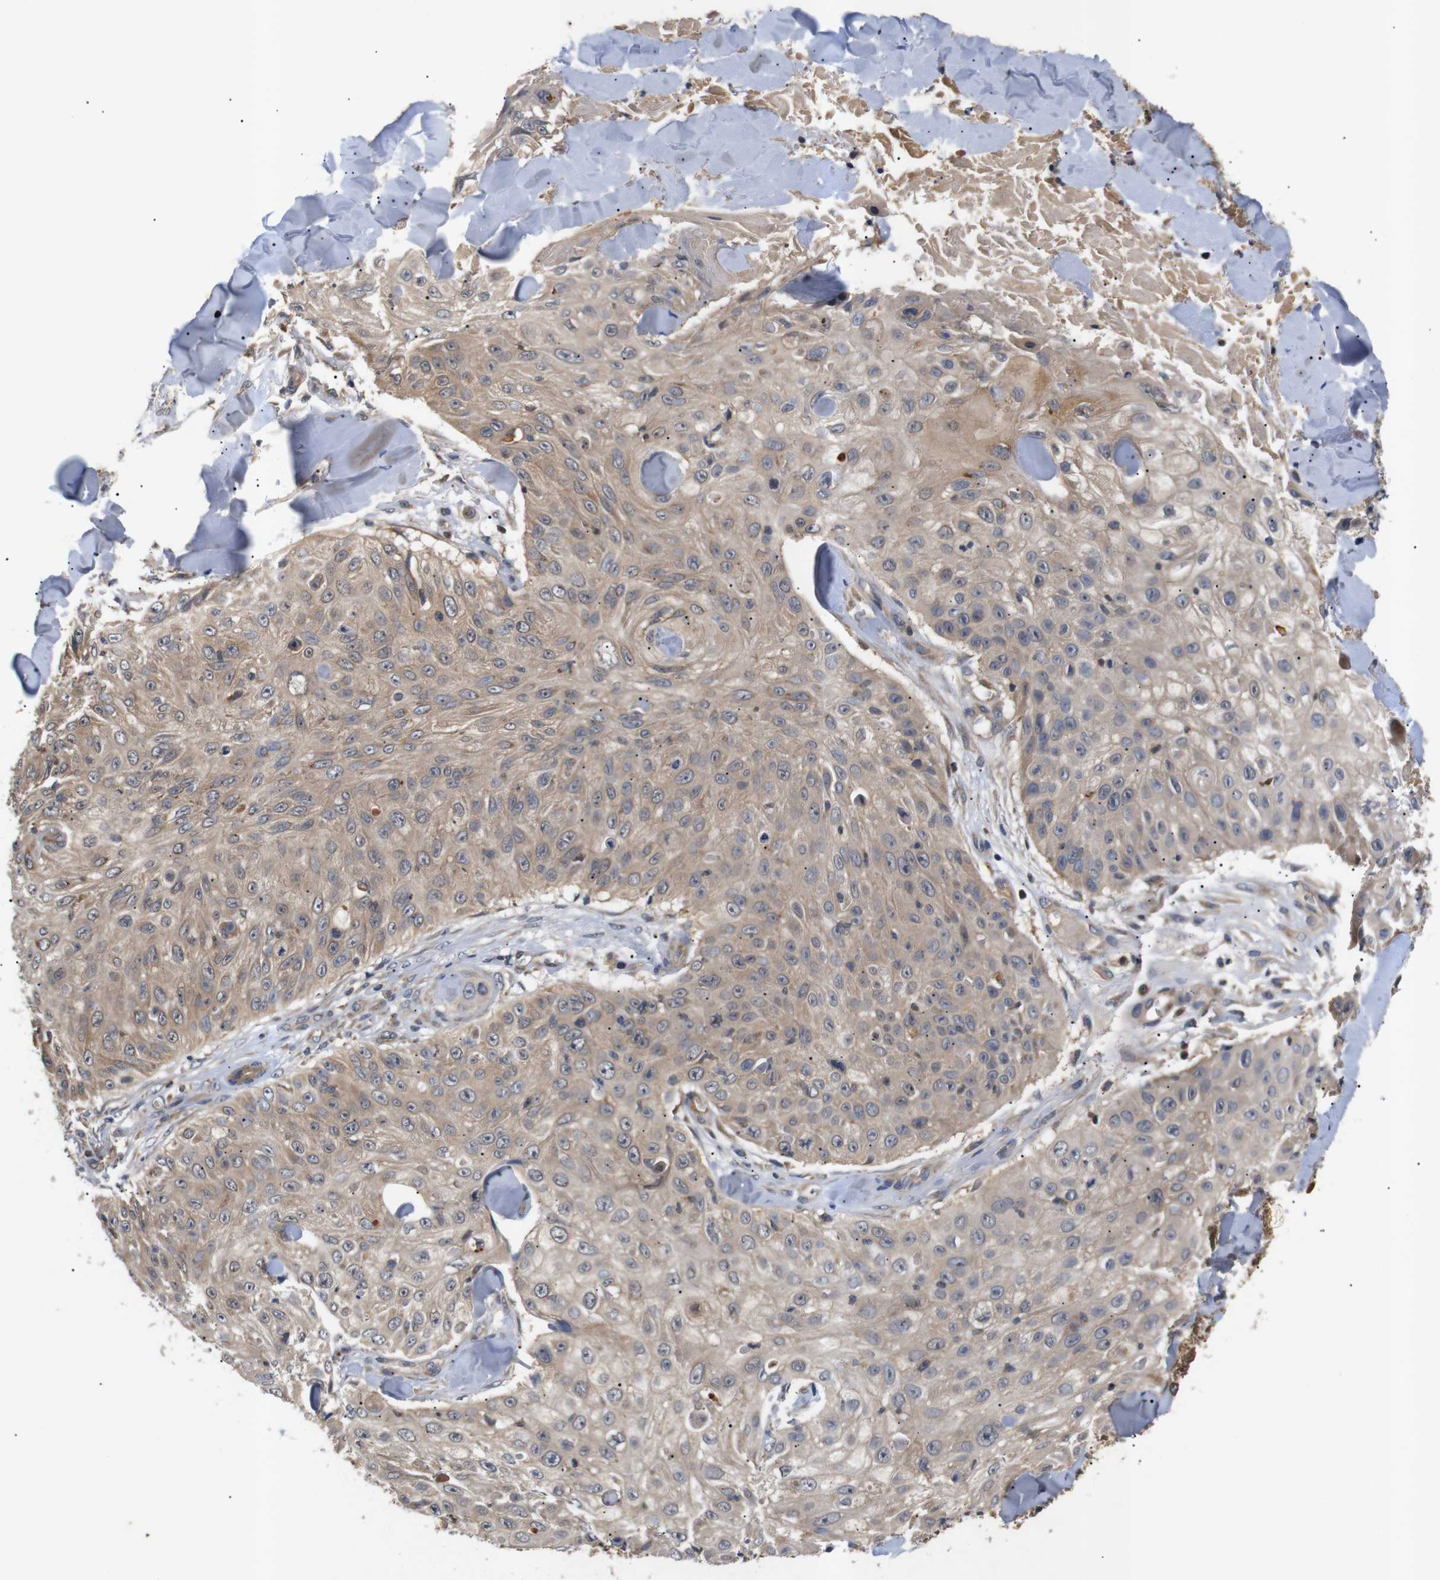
{"staining": {"intensity": "moderate", "quantity": ">75%", "location": "cytoplasmic/membranous"}, "tissue": "skin cancer", "cell_type": "Tumor cells", "image_type": "cancer", "snomed": [{"axis": "morphology", "description": "Squamous cell carcinoma, NOS"}, {"axis": "topography", "description": "Skin"}], "caption": "Skin cancer (squamous cell carcinoma) stained with DAB IHC demonstrates medium levels of moderate cytoplasmic/membranous expression in approximately >75% of tumor cells.", "gene": "RIPK1", "patient": {"sex": "male", "age": 86}}